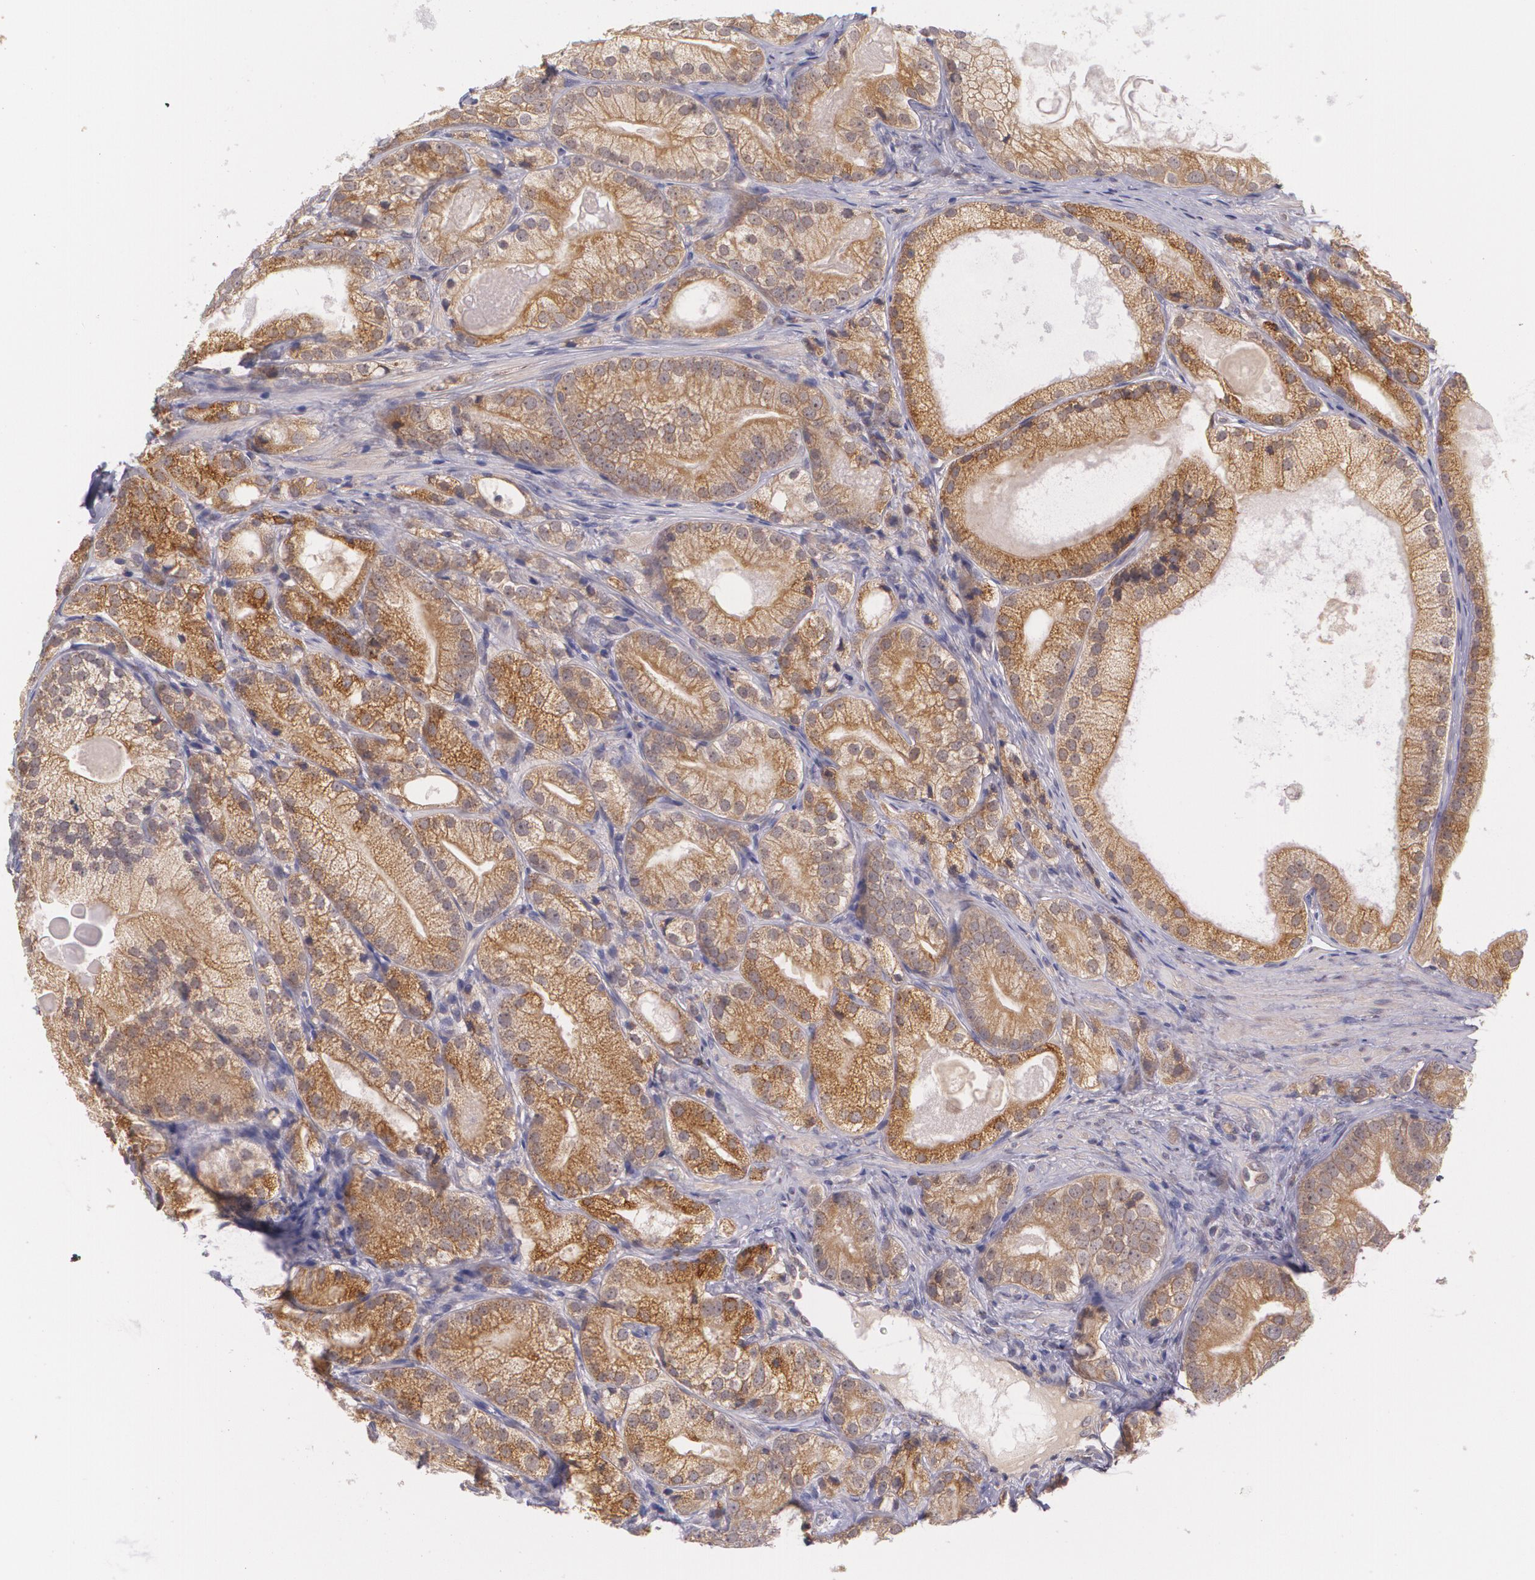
{"staining": {"intensity": "moderate", "quantity": ">75%", "location": "cytoplasmic/membranous"}, "tissue": "prostate cancer", "cell_type": "Tumor cells", "image_type": "cancer", "snomed": [{"axis": "morphology", "description": "Adenocarcinoma, Low grade"}, {"axis": "topography", "description": "Prostate"}], "caption": "Tumor cells display medium levels of moderate cytoplasmic/membranous expression in approximately >75% of cells in prostate cancer (adenocarcinoma (low-grade)).", "gene": "CCL17", "patient": {"sex": "male", "age": 69}}